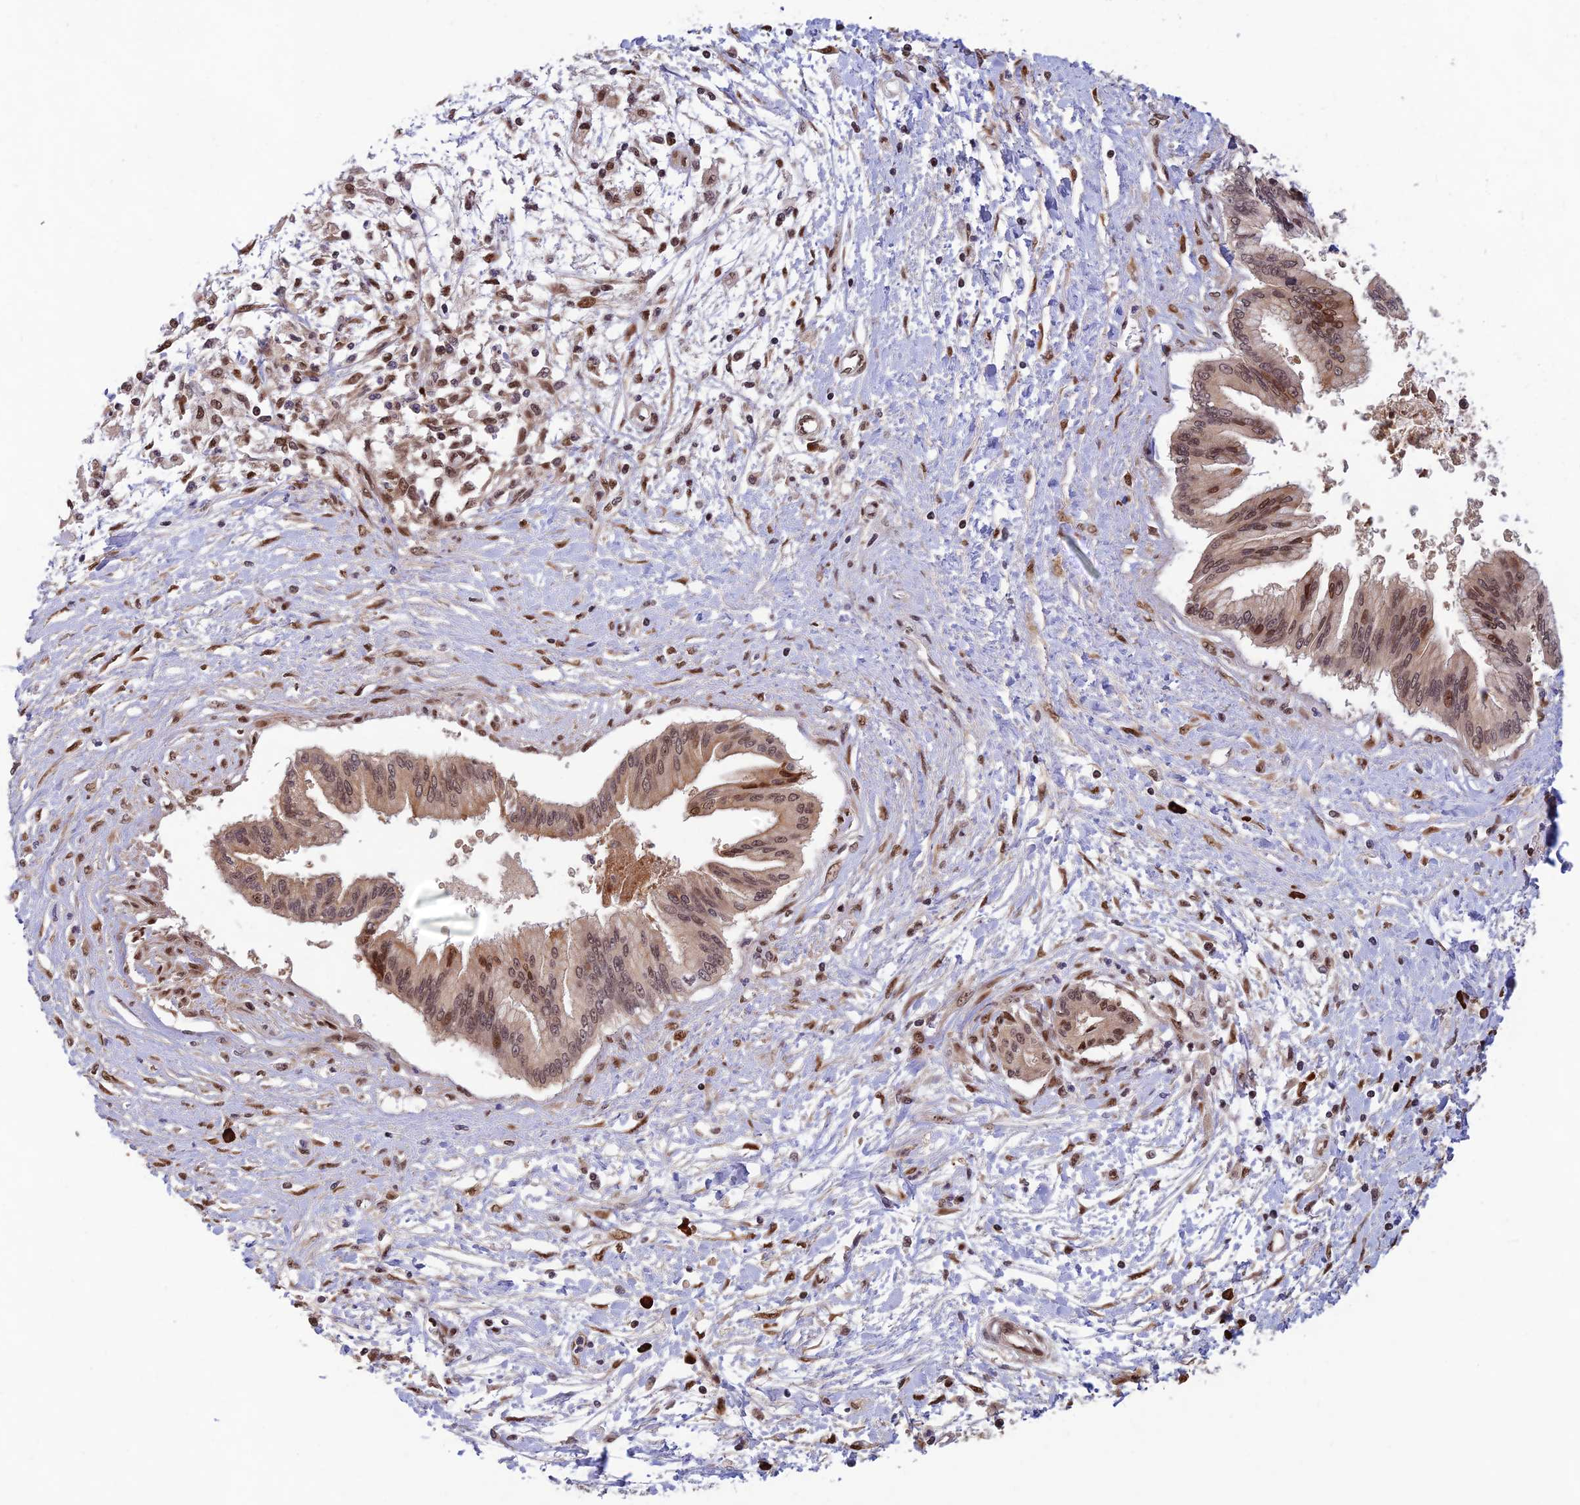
{"staining": {"intensity": "moderate", "quantity": ">75%", "location": "nuclear"}, "tissue": "pancreatic cancer", "cell_type": "Tumor cells", "image_type": "cancer", "snomed": [{"axis": "morphology", "description": "Adenocarcinoma, NOS"}, {"axis": "topography", "description": "Pancreas"}], "caption": "An immunohistochemistry (IHC) photomicrograph of tumor tissue is shown. Protein staining in brown highlights moderate nuclear positivity in pancreatic cancer within tumor cells.", "gene": "ZNF565", "patient": {"sex": "male", "age": 46}}